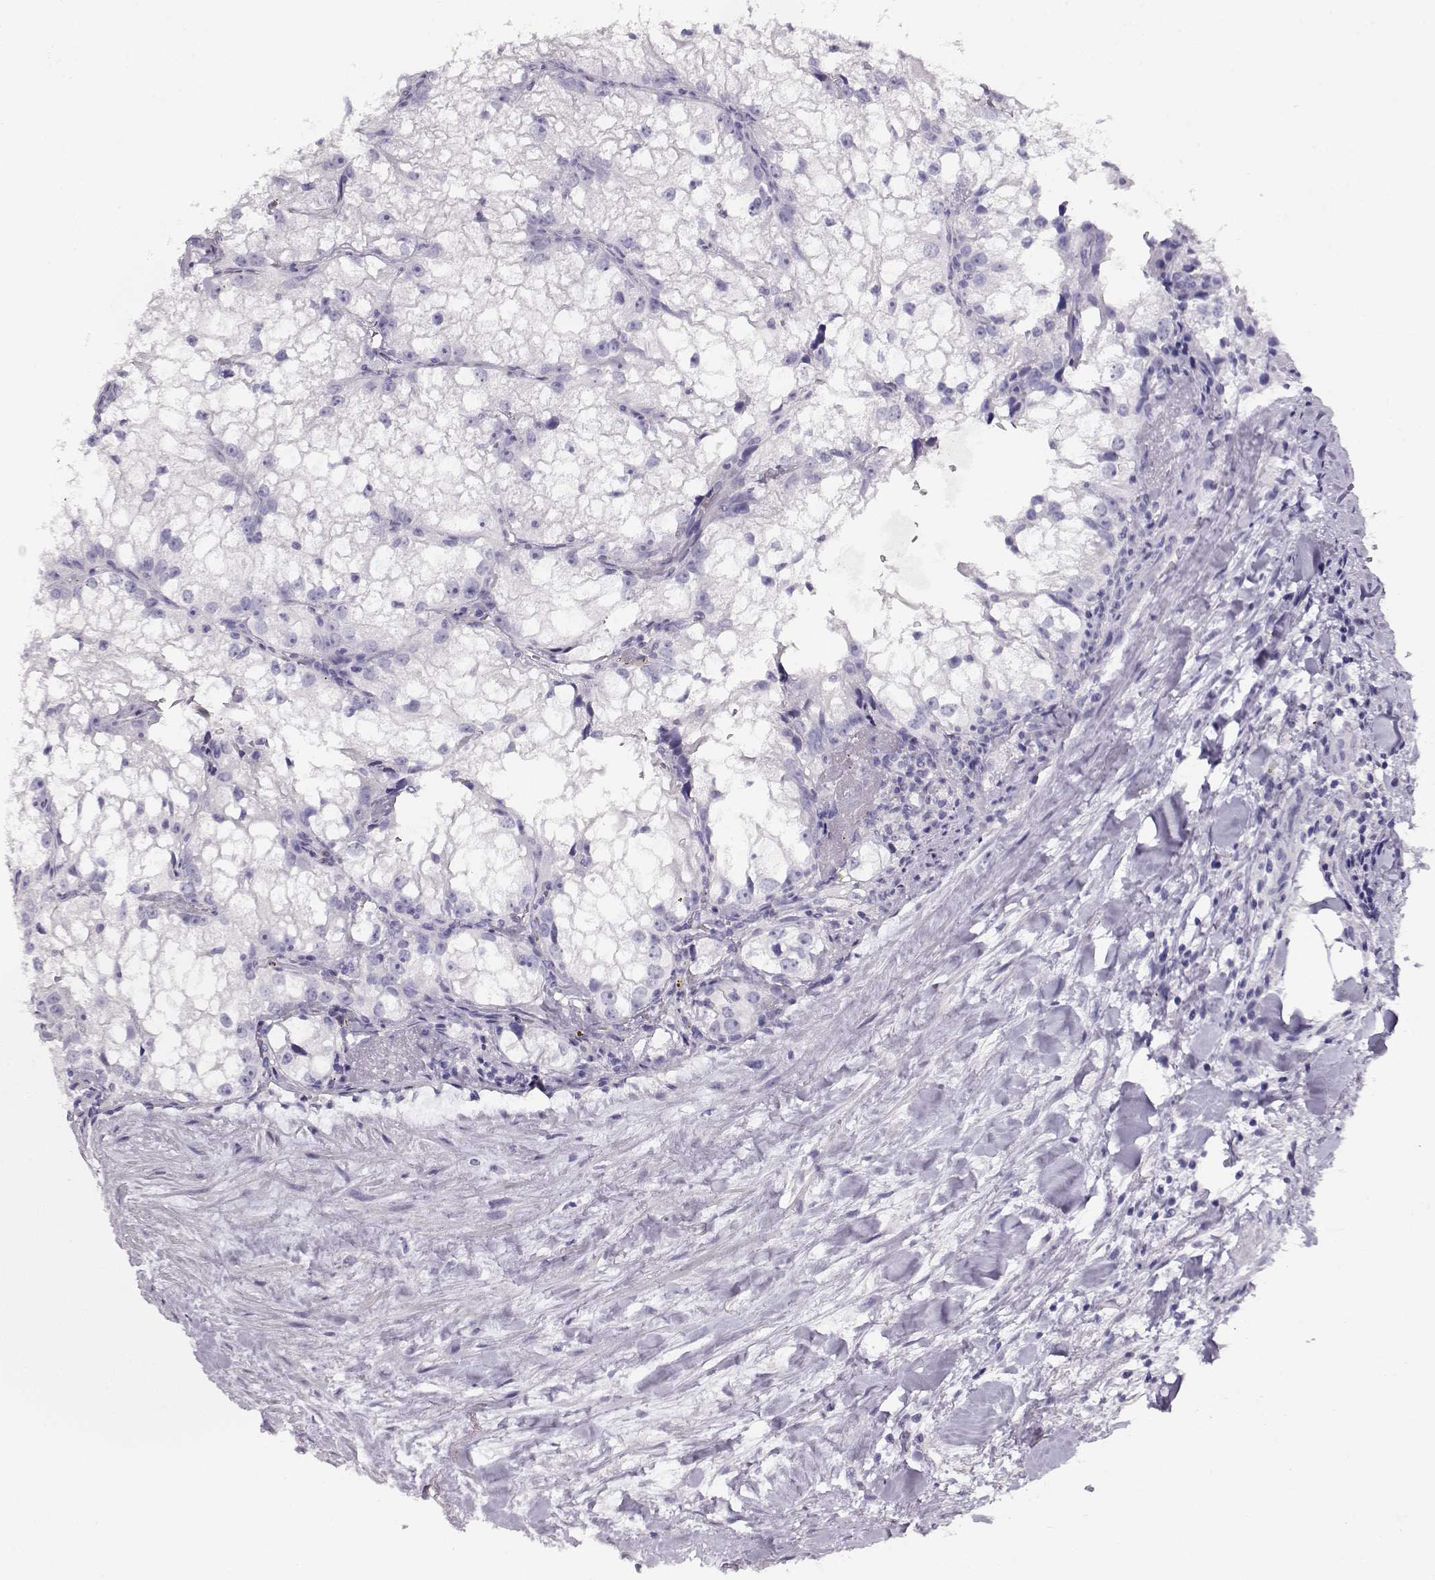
{"staining": {"intensity": "negative", "quantity": "none", "location": "none"}, "tissue": "renal cancer", "cell_type": "Tumor cells", "image_type": "cancer", "snomed": [{"axis": "morphology", "description": "Adenocarcinoma, NOS"}, {"axis": "topography", "description": "Kidney"}], "caption": "High magnification brightfield microscopy of renal cancer (adenocarcinoma) stained with DAB (3,3'-diaminobenzidine) (brown) and counterstained with hematoxylin (blue): tumor cells show no significant staining.", "gene": "ACTN2", "patient": {"sex": "male", "age": 59}}